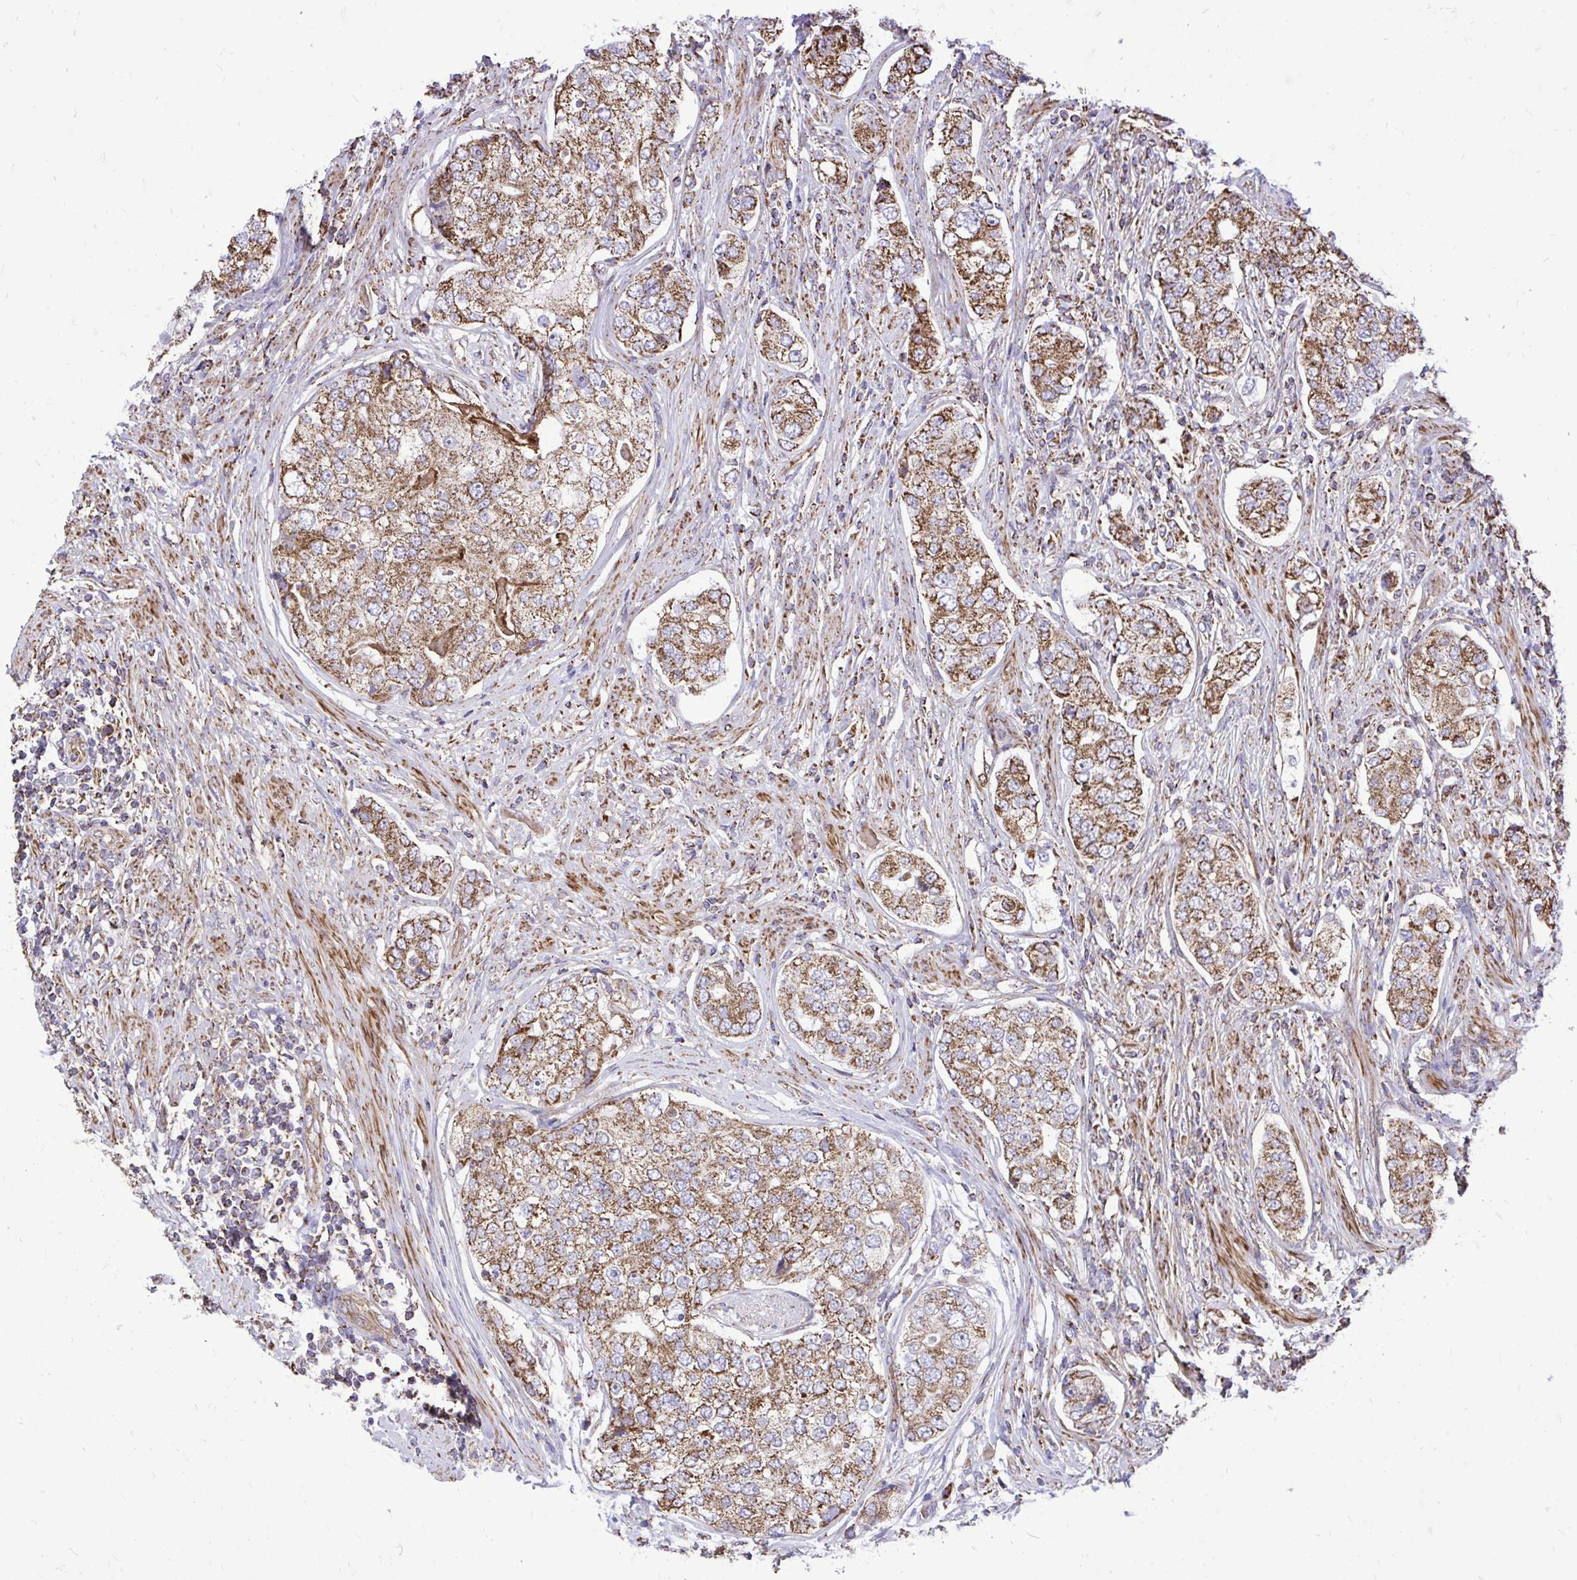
{"staining": {"intensity": "moderate", "quantity": ">75%", "location": "cytoplasmic/membranous"}, "tissue": "prostate cancer", "cell_type": "Tumor cells", "image_type": "cancer", "snomed": [{"axis": "morphology", "description": "Adenocarcinoma, High grade"}, {"axis": "topography", "description": "Prostate"}], "caption": "Moderate cytoplasmic/membranous staining is identified in approximately >75% of tumor cells in high-grade adenocarcinoma (prostate).", "gene": "UBE2C", "patient": {"sex": "male", "age": 60}}